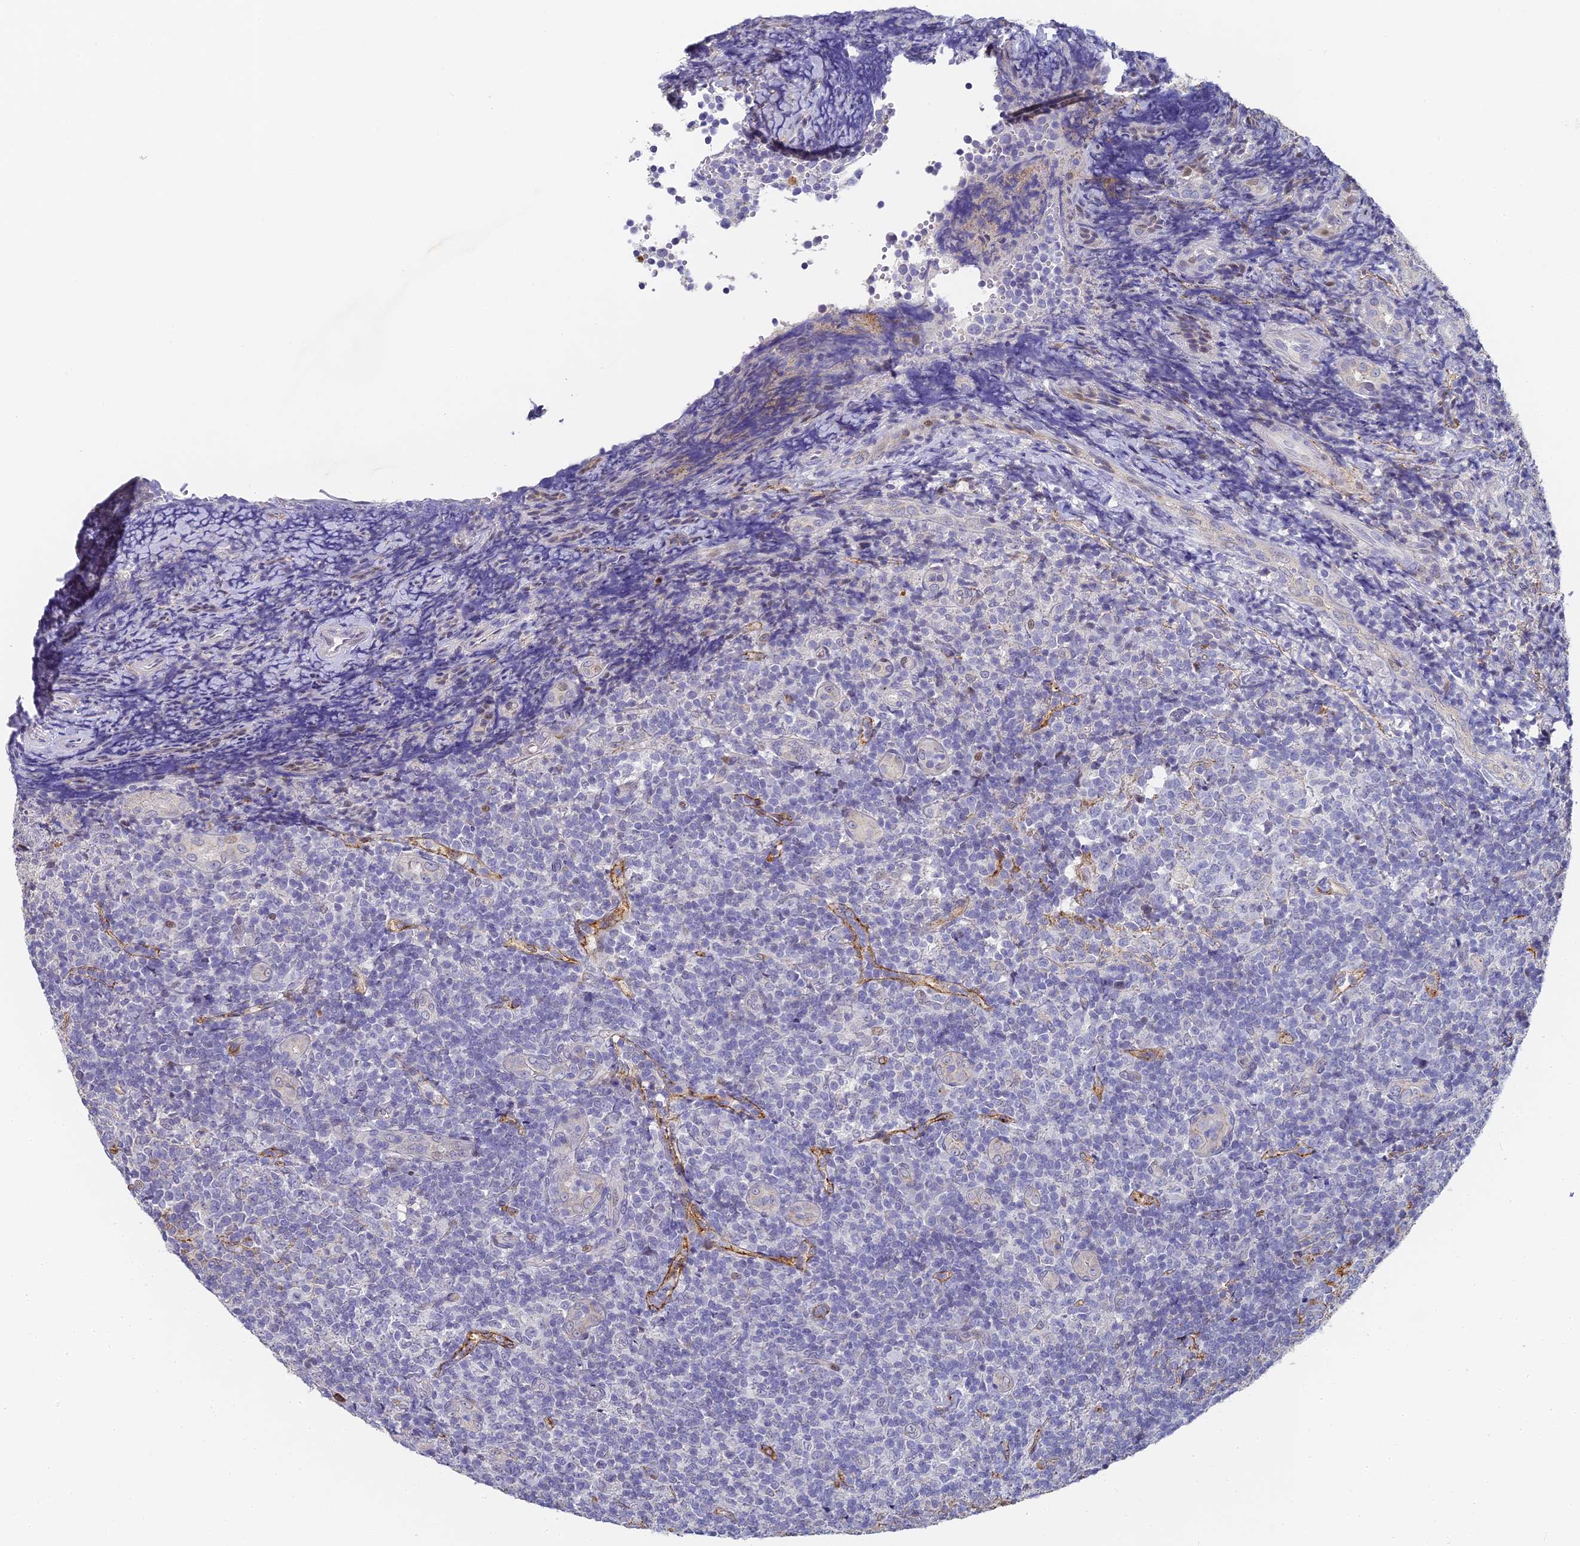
{"staining": {"intensity": "negative", "quantity": "none", "location": "none"}, "tissue": "tonsil", "cell_type": "Germinal center cells", "image_type": "normal", "snomed": [{"axis": "morphology", "description": "Normal tissue, NOS"}, {"axis": "topography", "description": "Tonsil"}], "caption": "This is a image of immunohistochemistry staining of benign tonsil, which shows no staining in germinal center cells. The staining was performed using DAB to visualize the protein expression in brown, while the nuclei were stained in blue with hematoxylin (Magnification: 20x).", "gene": "GJA1", "patient": {"sex": "female", "age": 19}}